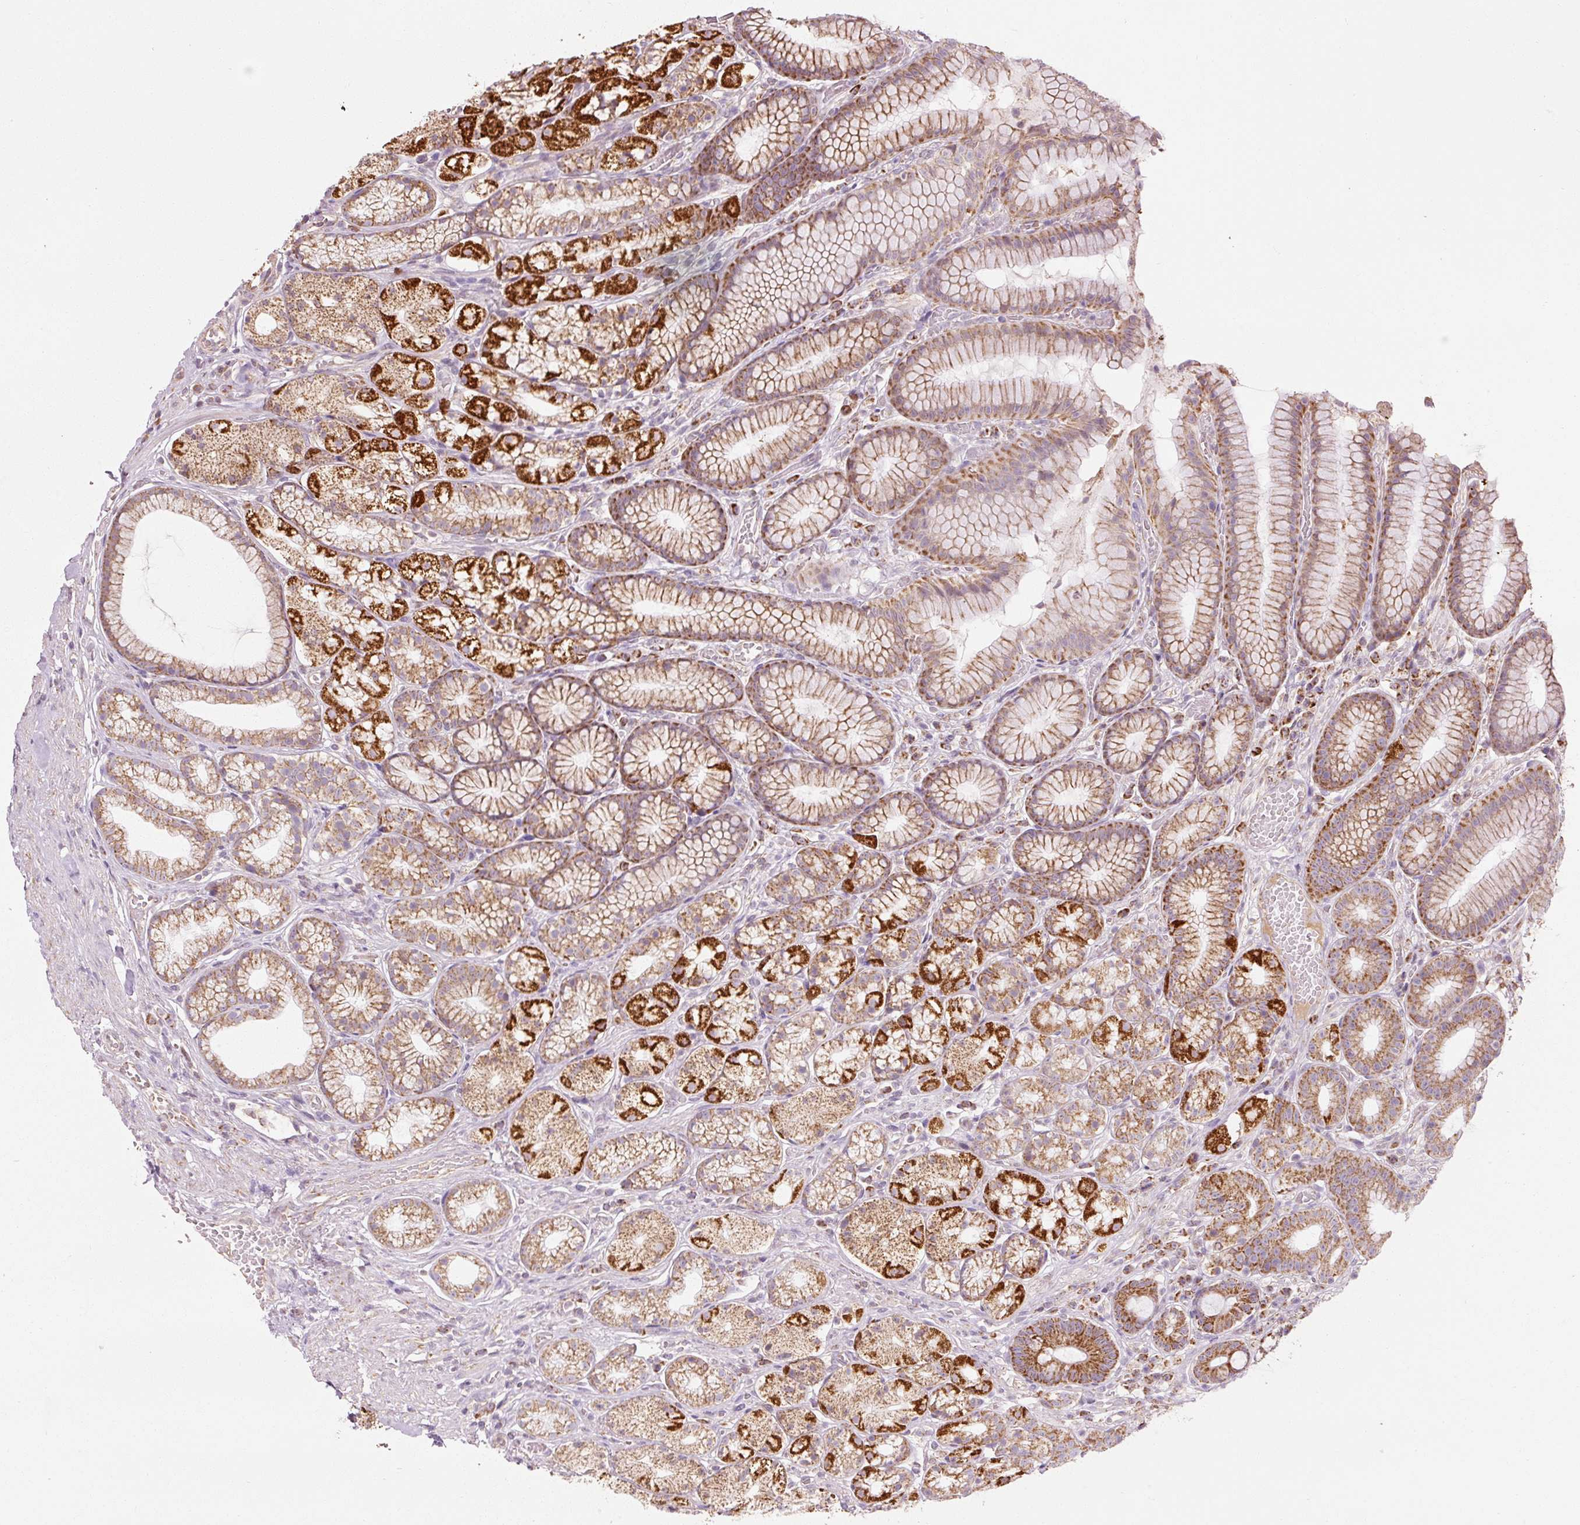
{"staining": {"intensity": "strong", "quantity": ">75%", "location": "cytoplasmic/membranous"}, "tissue": "stomach", "cell_type": "Glandular cells", "image_type": "normal", "snomed": [{"axis": "morphology", "description": "Normal tissue, NOS"}, {"axis": "topography", "description": "Smooth muscle"}, {"axis": "topography", "description": "Stomach"}], "caption": "Immunohistochemistry (IHC) of benign stomach demonstrates high levels of strong cytoplasmic/membranous positivity in approximately >75% of glandular cells.", "gene": "NDUFB4", "patient": {"sex": "male", "age": 70}}